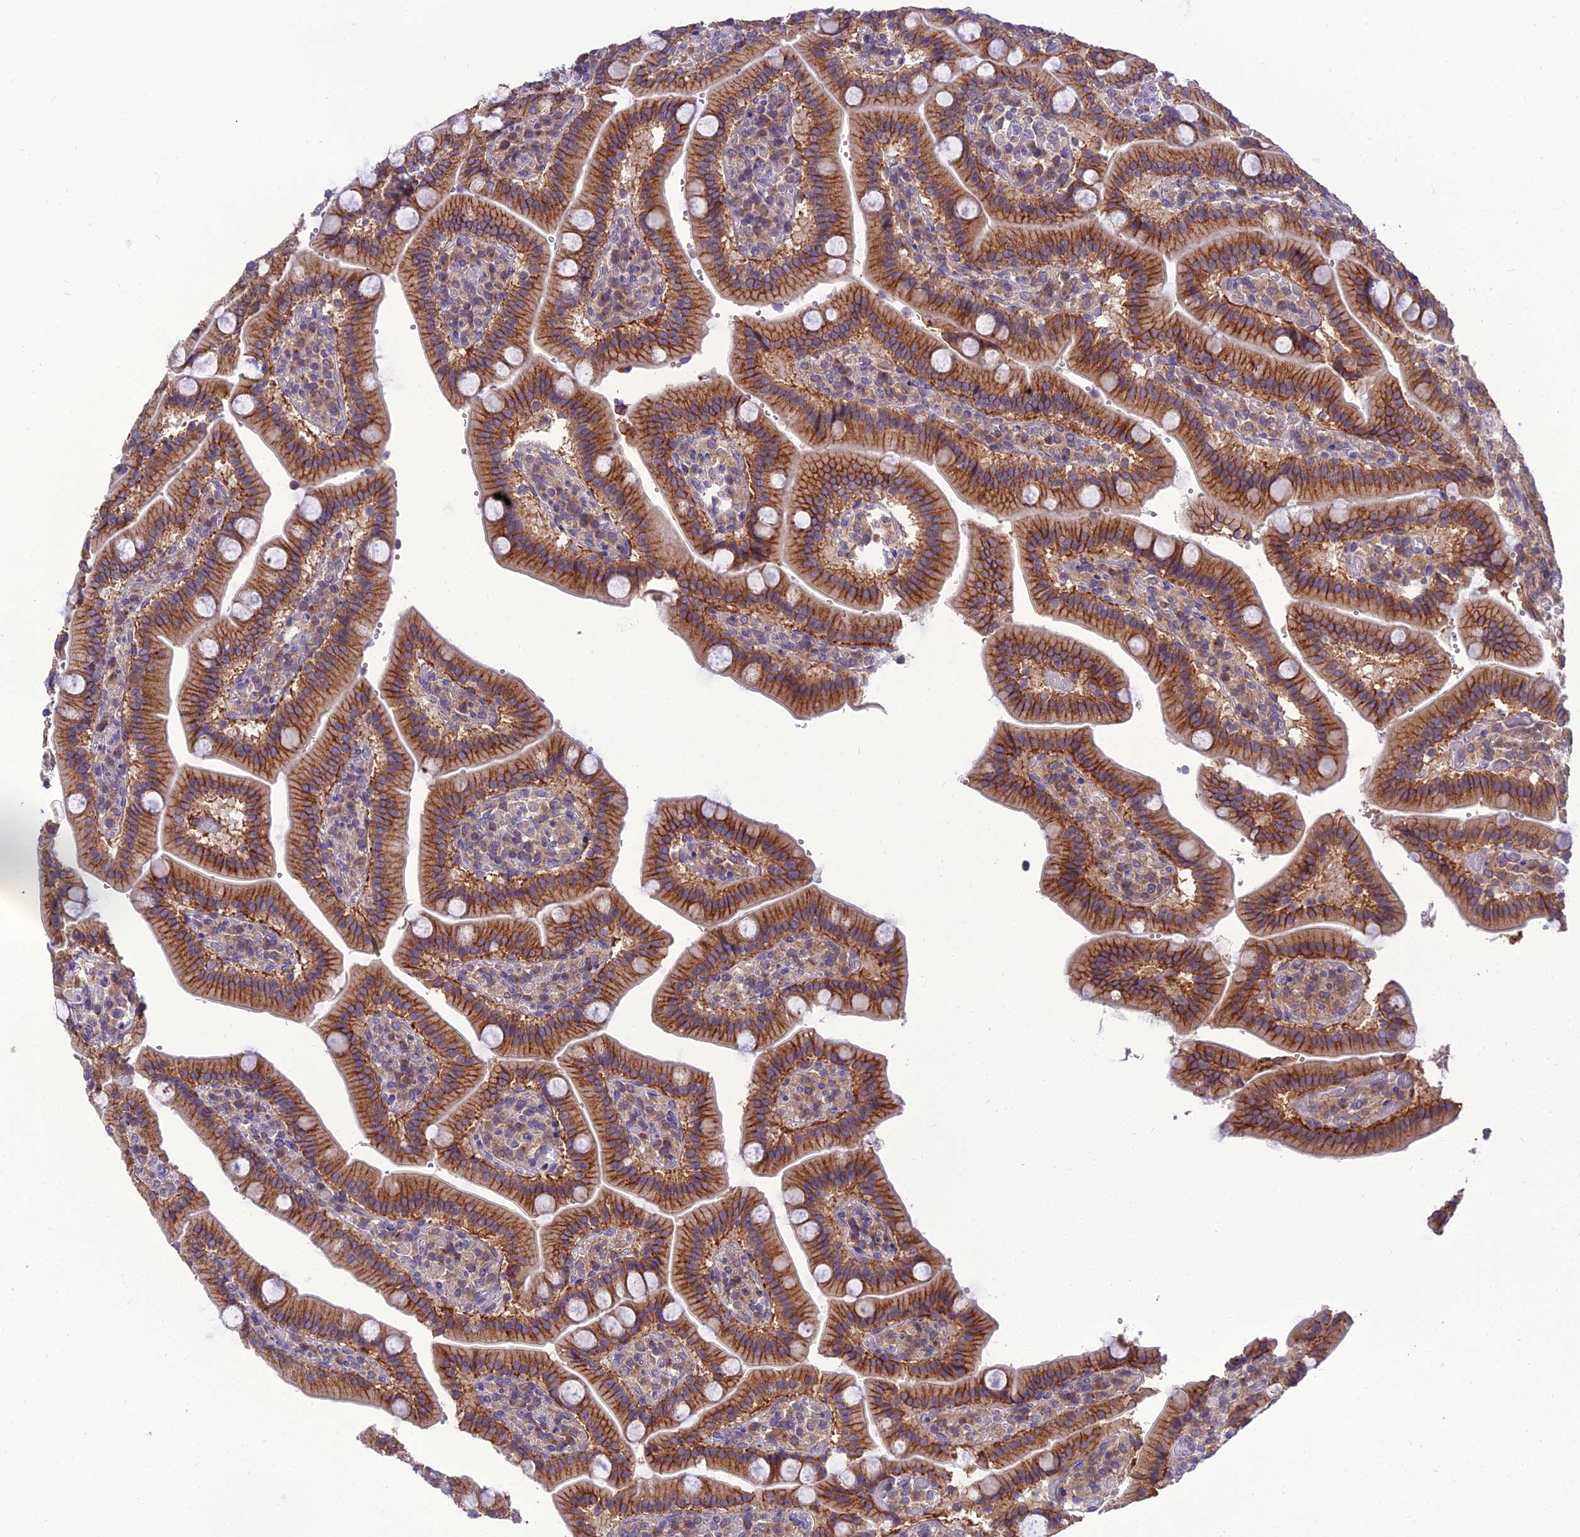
{"staining": {"intensity": "strong", "quantity": ">75%", "location": "cytoplasmic/membranous"}, "tissue": "duodenum", "cell_type": "Glandular cells", "image_type": "normal", "snomed": [{"axis": "morphology", "description": "Normal tissue, NOS"}, {"axis": "topography", "description": "Duodenum"}], "caption": "Brown immunohistochemical staining in normal duodenum demonstrates strong cytoplasmic/membranous expression in about >75% of glandular cells. (Brightfield microscopy of DAB IHC at high magnification).", "gene": "GOLPH3", "patient": {"sex": "female", "age": 62}}